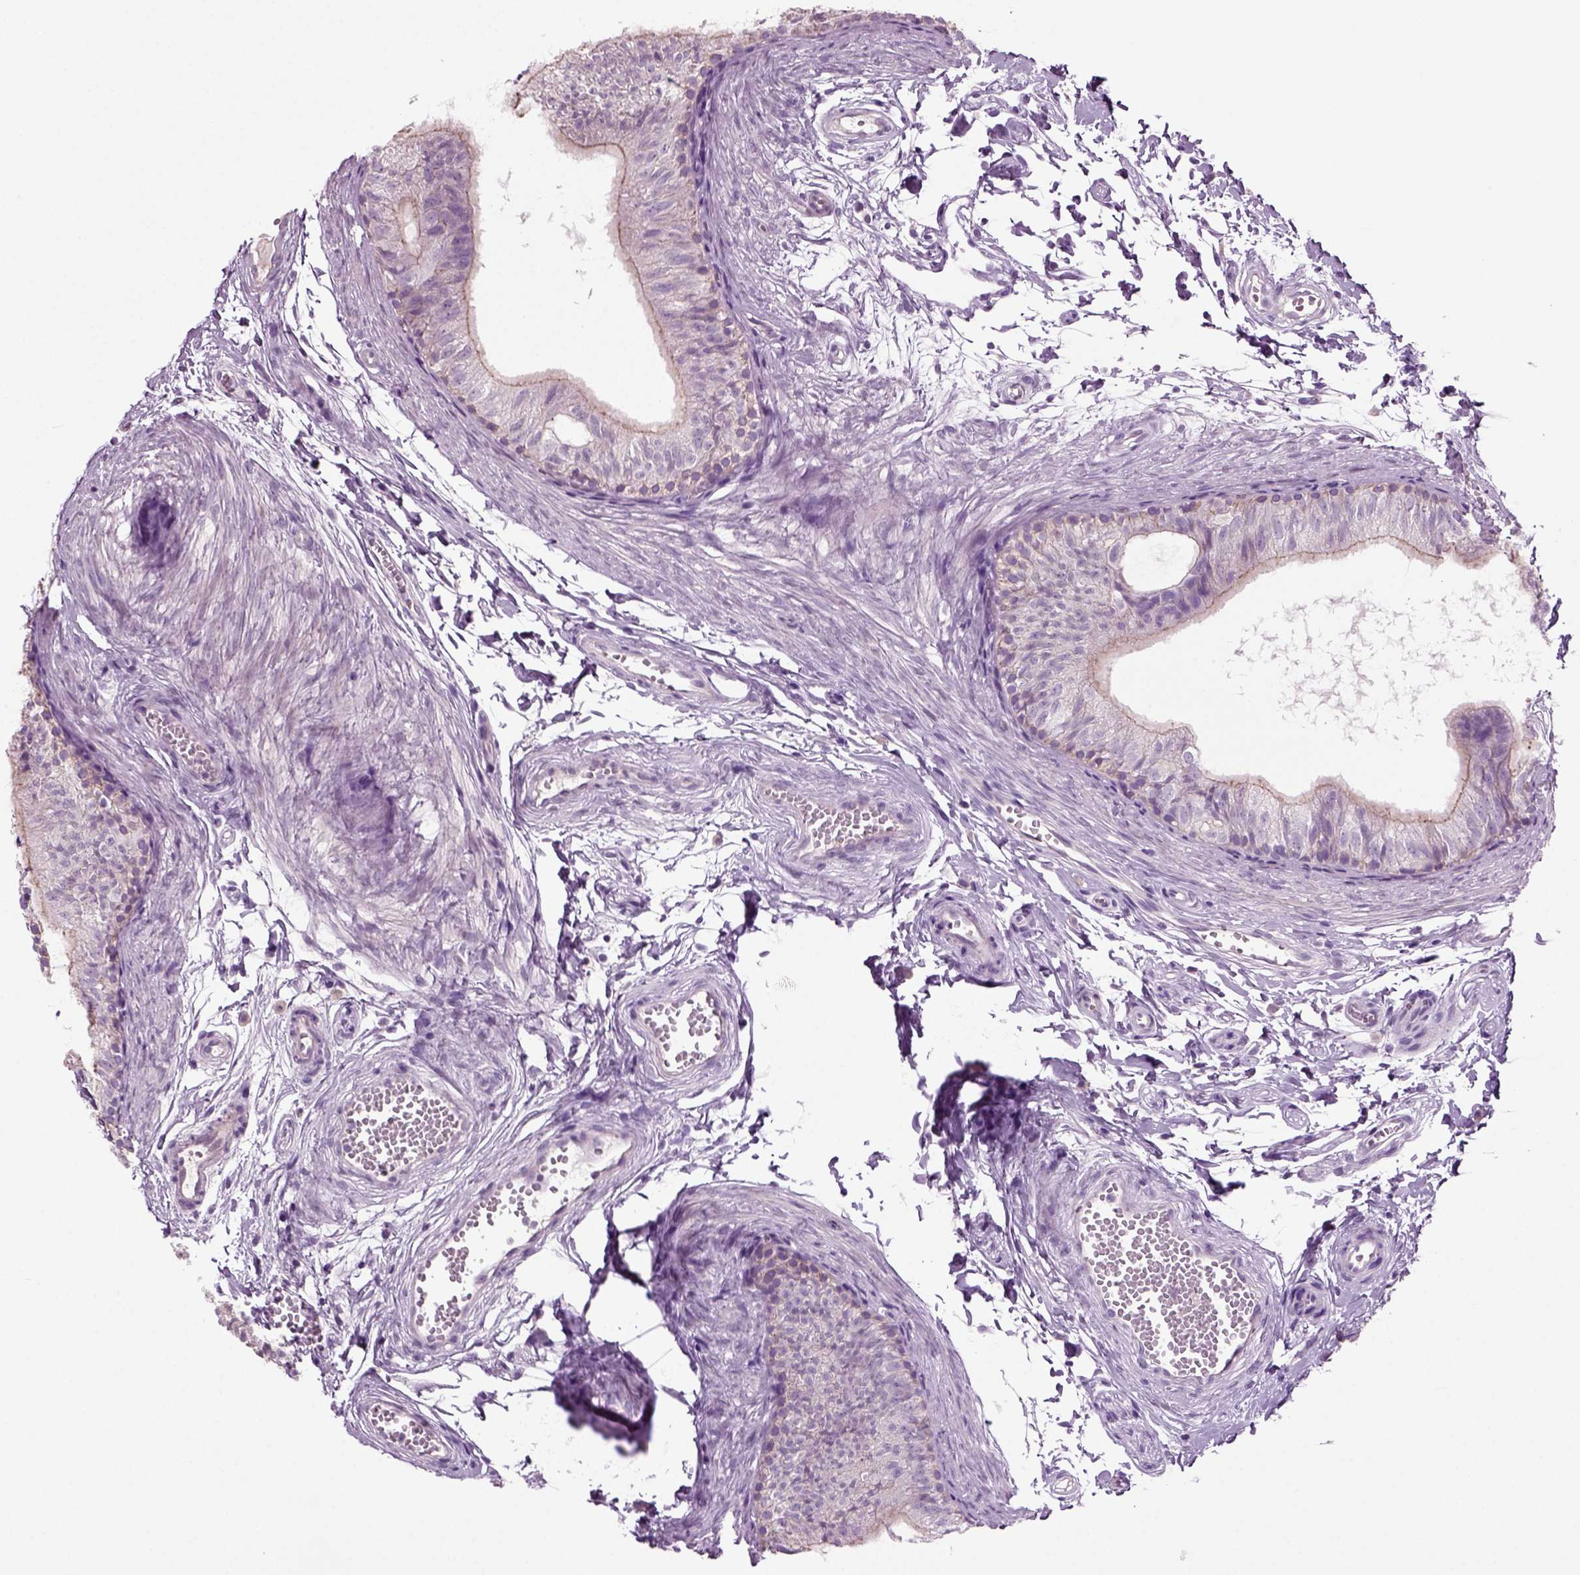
{"staining": {"intensity": "weak", "quantity": "<25%", "location": "cytoplasmic/membranous"}, "tissue": "epididymis", "cell_type": "Glandular cells", "image_type": "normal", "snomed": [{"axis": "morphology", "description": "Normal tissue, NOS"}, {"axis": "topography", "description": "Epididymis"}], "caption": "Glandular cells show no significant protein positivity in benign epididymis. (Brightfield microscopy of DAB immunohistochemistry (IHC) at high magnification).", "gene": "COL9A2", "patient": {"sex": "male", "age": 22}}